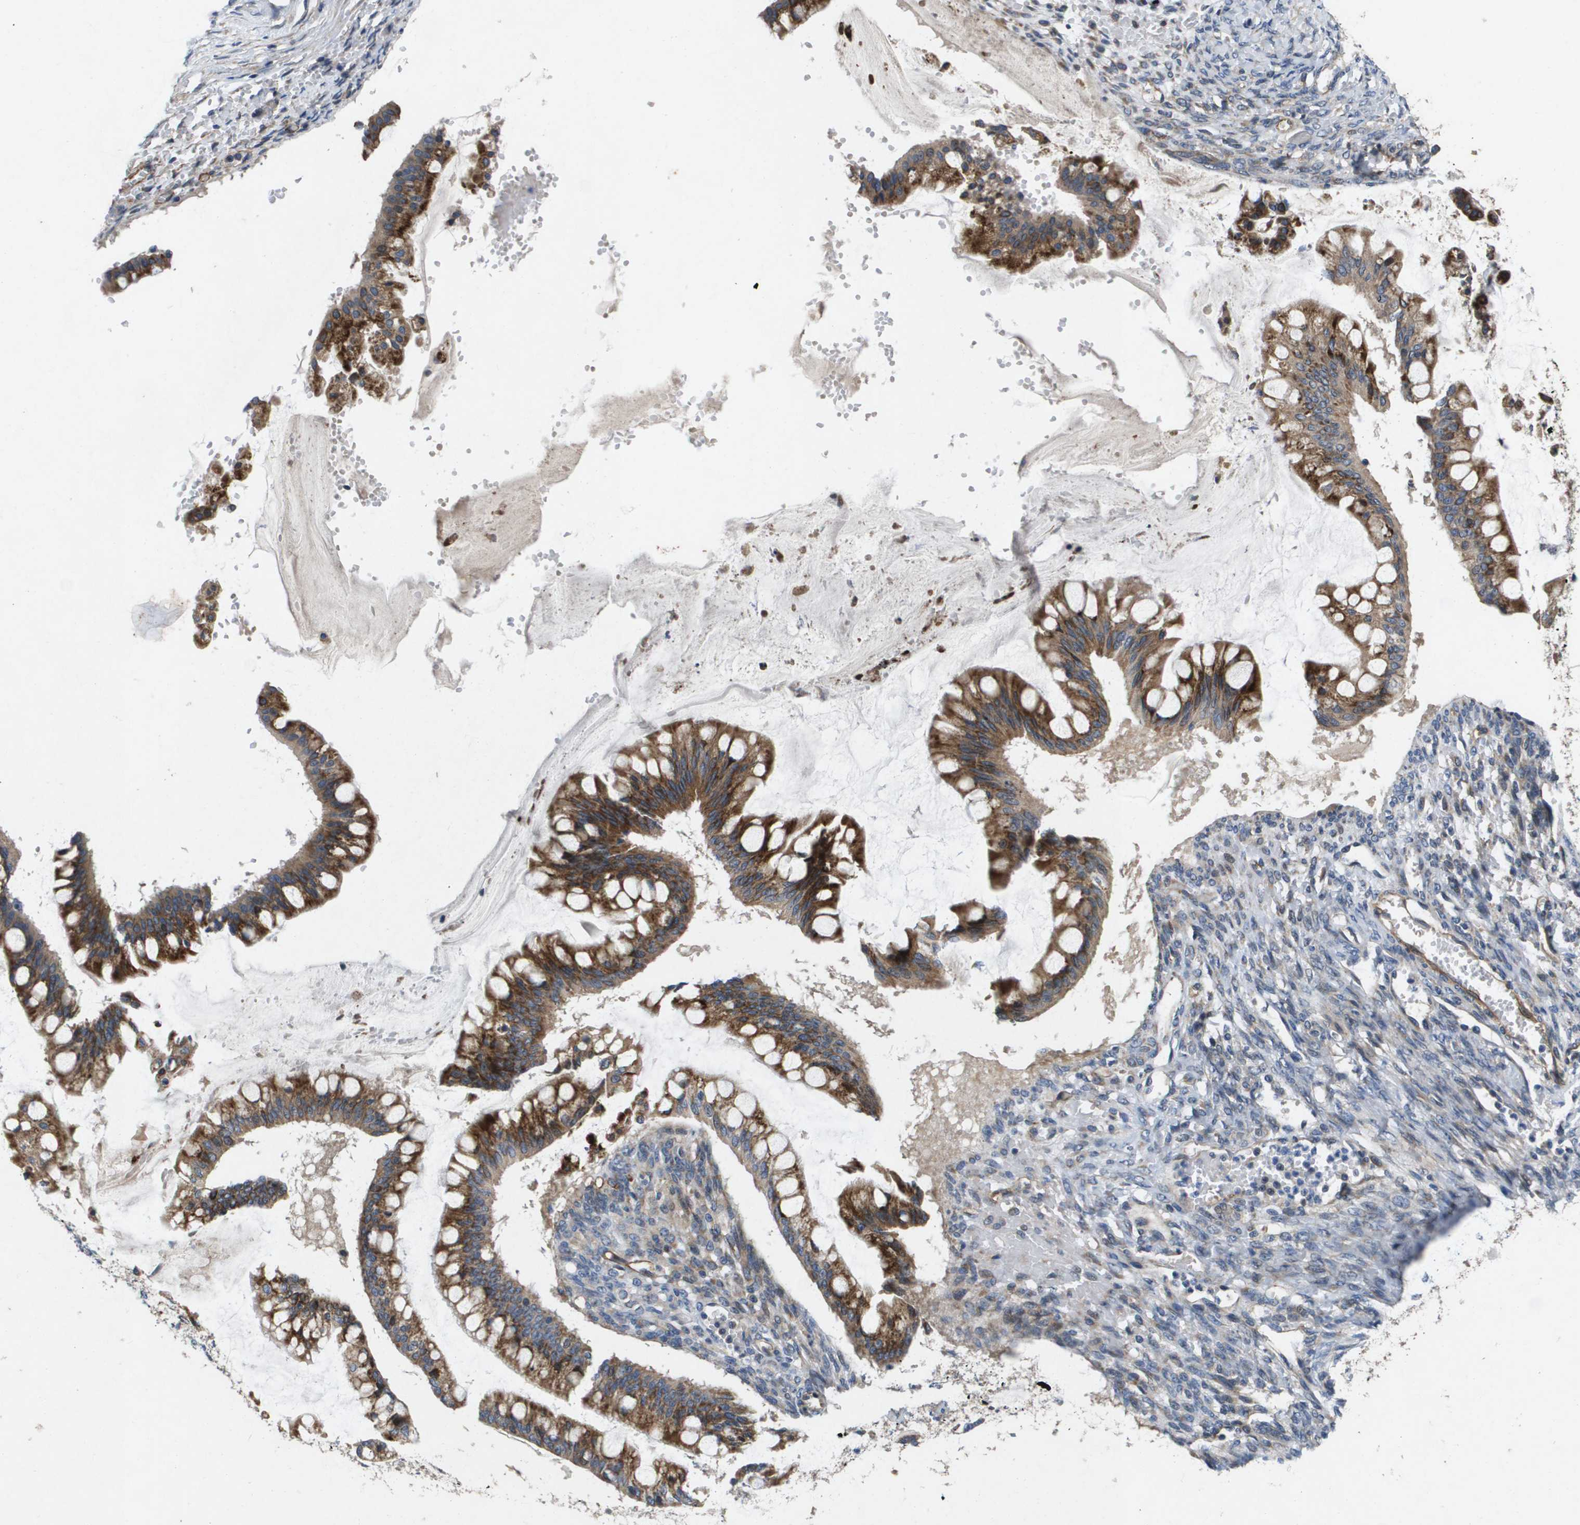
{"staining": {"intensity": "strong", "quantity": "25%-75%", "location": "cytoplasmic/membranous"}, "tissue": "ovarian cancer", "cell_type": "Tumor cells", "image_type": "cancer", "snomed": [{"axis": "morphology", "description": "Cystadenocarcinoma, mucinous, NOS"}, {"axis": "topography", "description": "Ovary"}], "caption": "Immunohistochemical staining of human mucinous cystadenocarcinoma (ovarian) shows strong cytoplasmic/membranous protein staining in about 25%-75% of tumor cells.", "gene": "ENTPD2", "patient": {"sex": "female", "age": 73}}